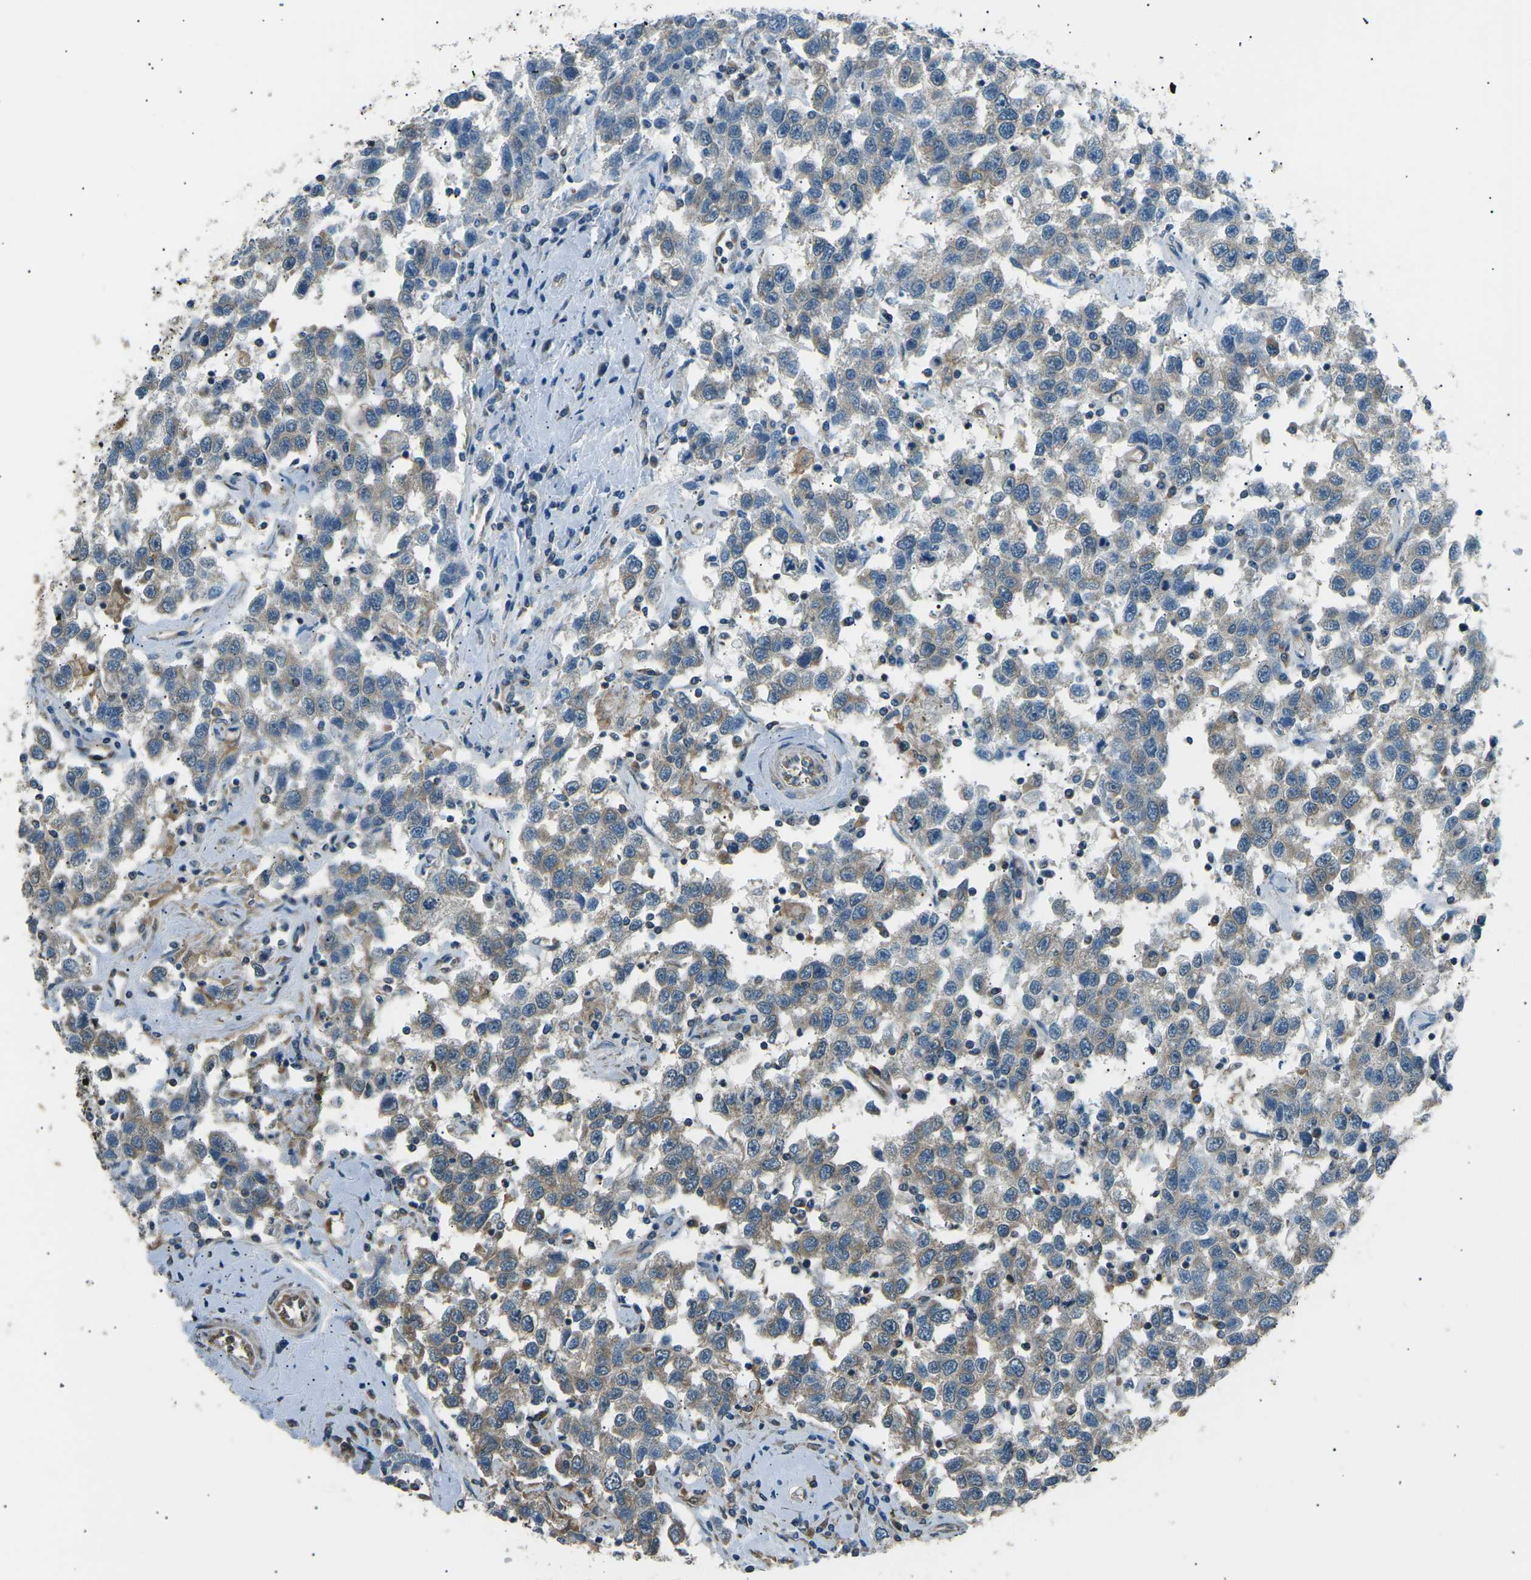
{"staining": {"intensity": "weak", "quantity": "25%-75%", "location": "cytoplasmic/membranous"}, "tissue": "testis cancer", "cell_type": "Tumor cells", "image_type": "cancer", "snomed": [{"axis": "morphology", "description": "Seminoma, NOS"}, {"axis": "topography", "description": "Testis"}], "caption": "DAB immunohistochemical staining of testis cancer exhibits weak cytoplasmic/membranous protein positivity in about 25%-75% of tumor cells.", "gene": "SLK", "patient": {"sex": "male", "age": 41}}